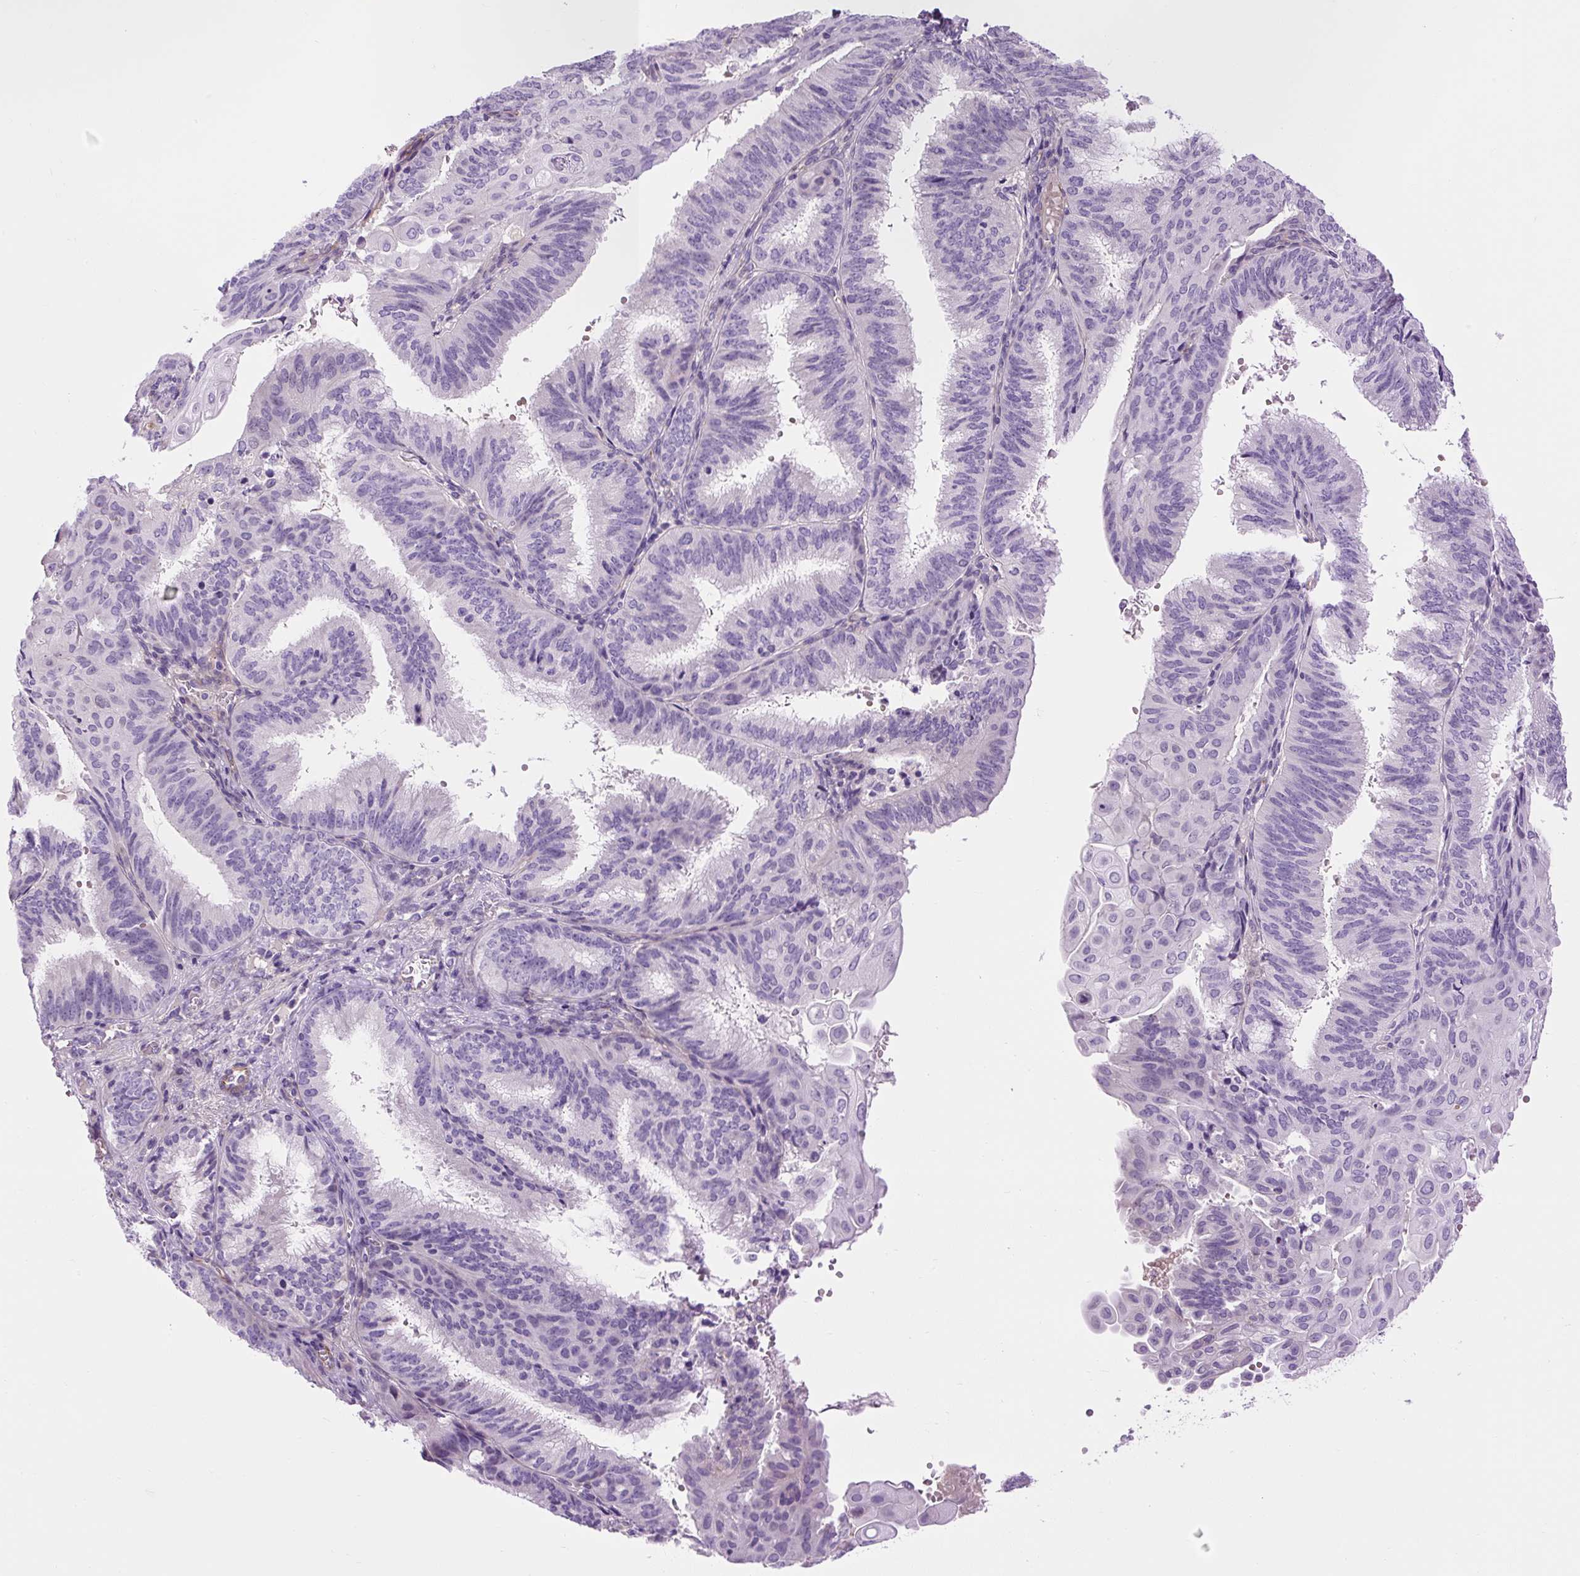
{"staining": {"intensity": "negative", "quantity": "none", "location": "none"}, "tissue": "endometrial cancer", "cell_type": "Tumor cells", "image_type": "cancer", "snomed": [{"axis": "morphology", "description": "Adenocarcinoma, NOS"}, {"axis": "topography", "description": "Endometrium"}], "caption": "A micrograph of human endometrial cancer (adenocarcinoma) is negative for staining in tumor cells.", "gene": "VWA7", "patient": {"sex": "female", "age": 49}}